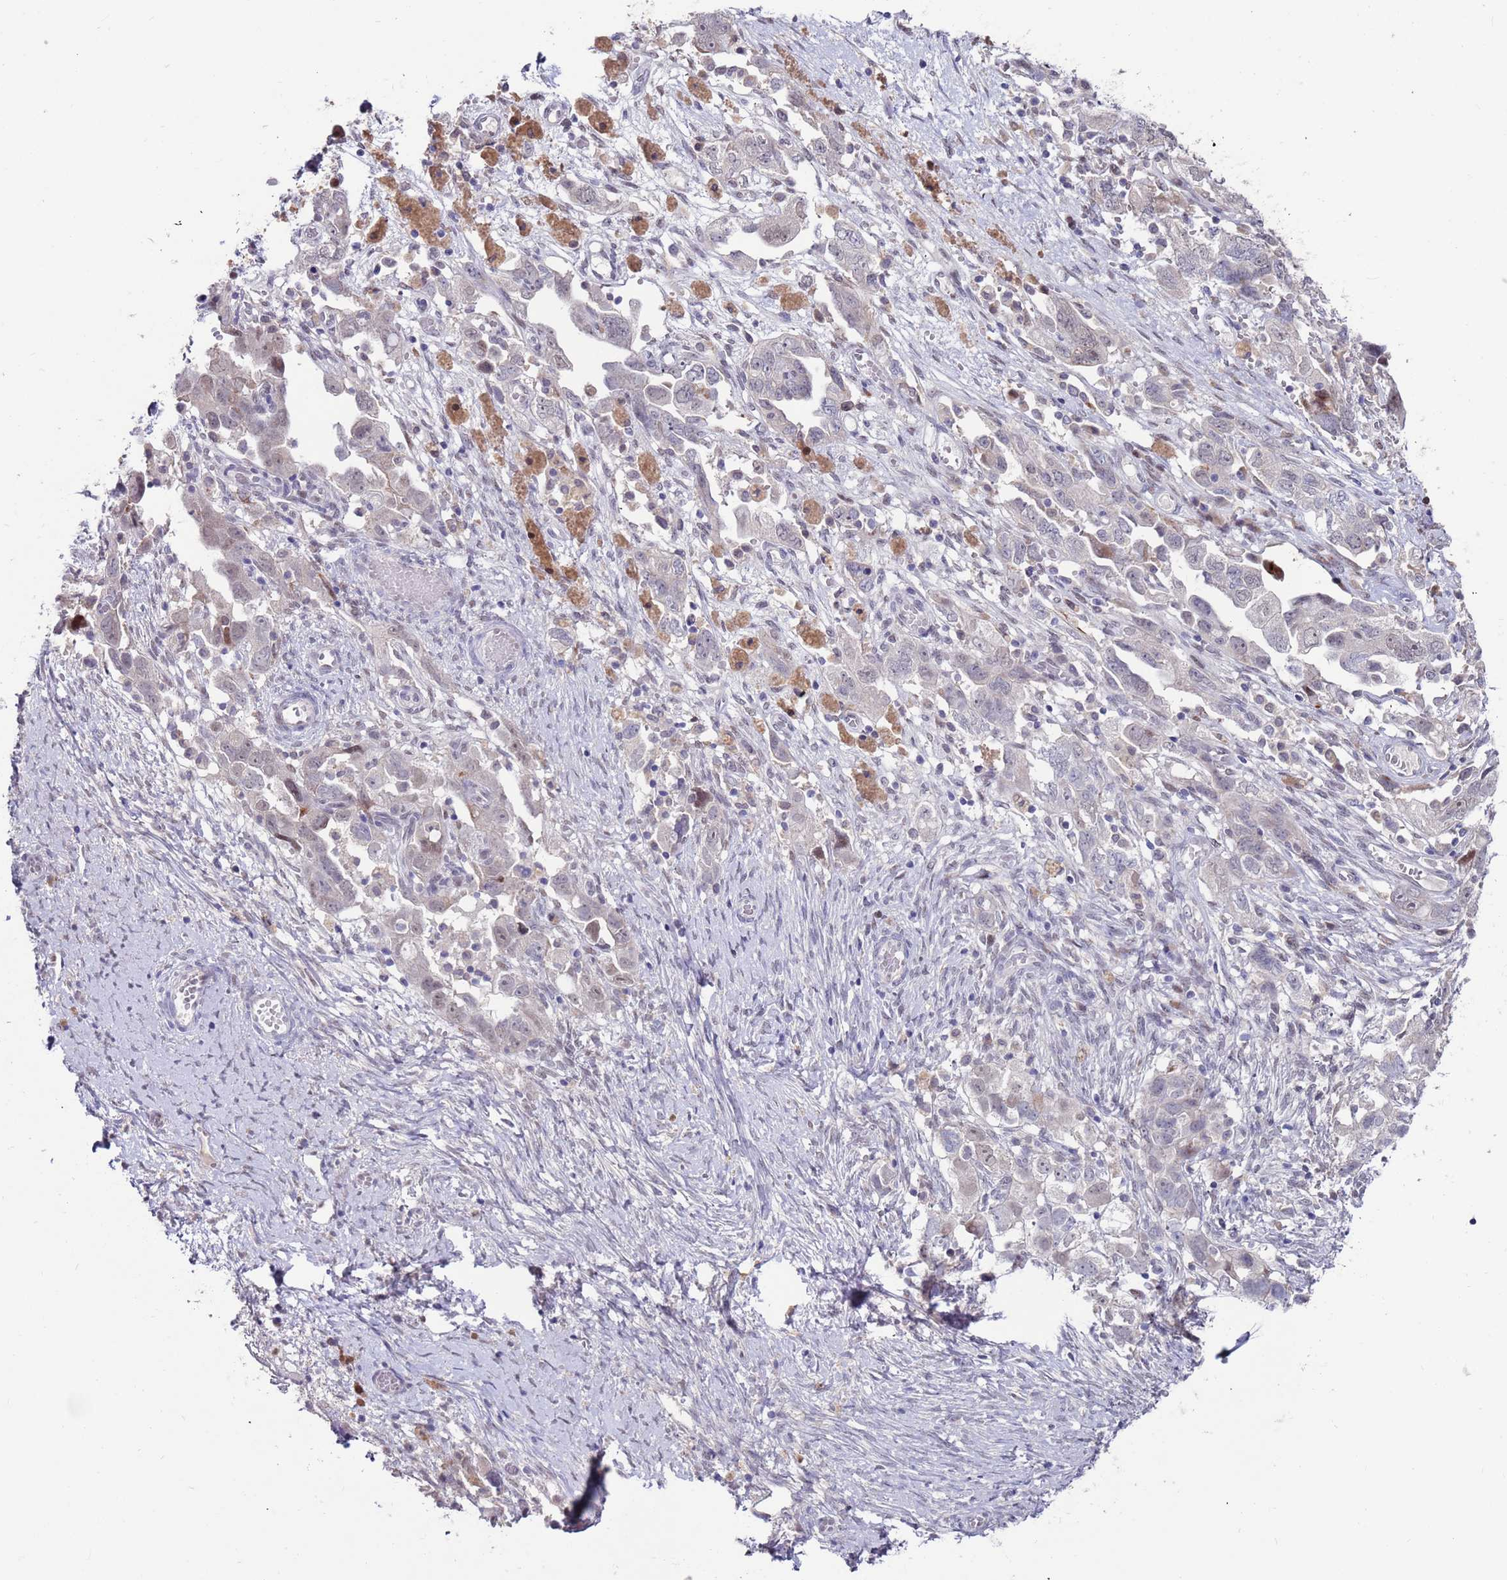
{"staining": {"intensity": "negative", "quantity": "none", "location": "none"}, "tissue": "ovarian cancer", "cell_type": "Tumor cells", "image_type": "cancer", "snomed": [{"axis": "morphology", "description": "Carcinoma, NOS"}, {"axis": "morphology", "description": "Cystadenocarcinoma, serous, NOS"}, {"axis": "topography", "description": "Ovary"}], "caption": "There is no significant expression in tumor cells of serous cystadenocarcinoma (ovarian).", "gene": "FBXO27", "patient": {"sex": "female", "age": 69}}